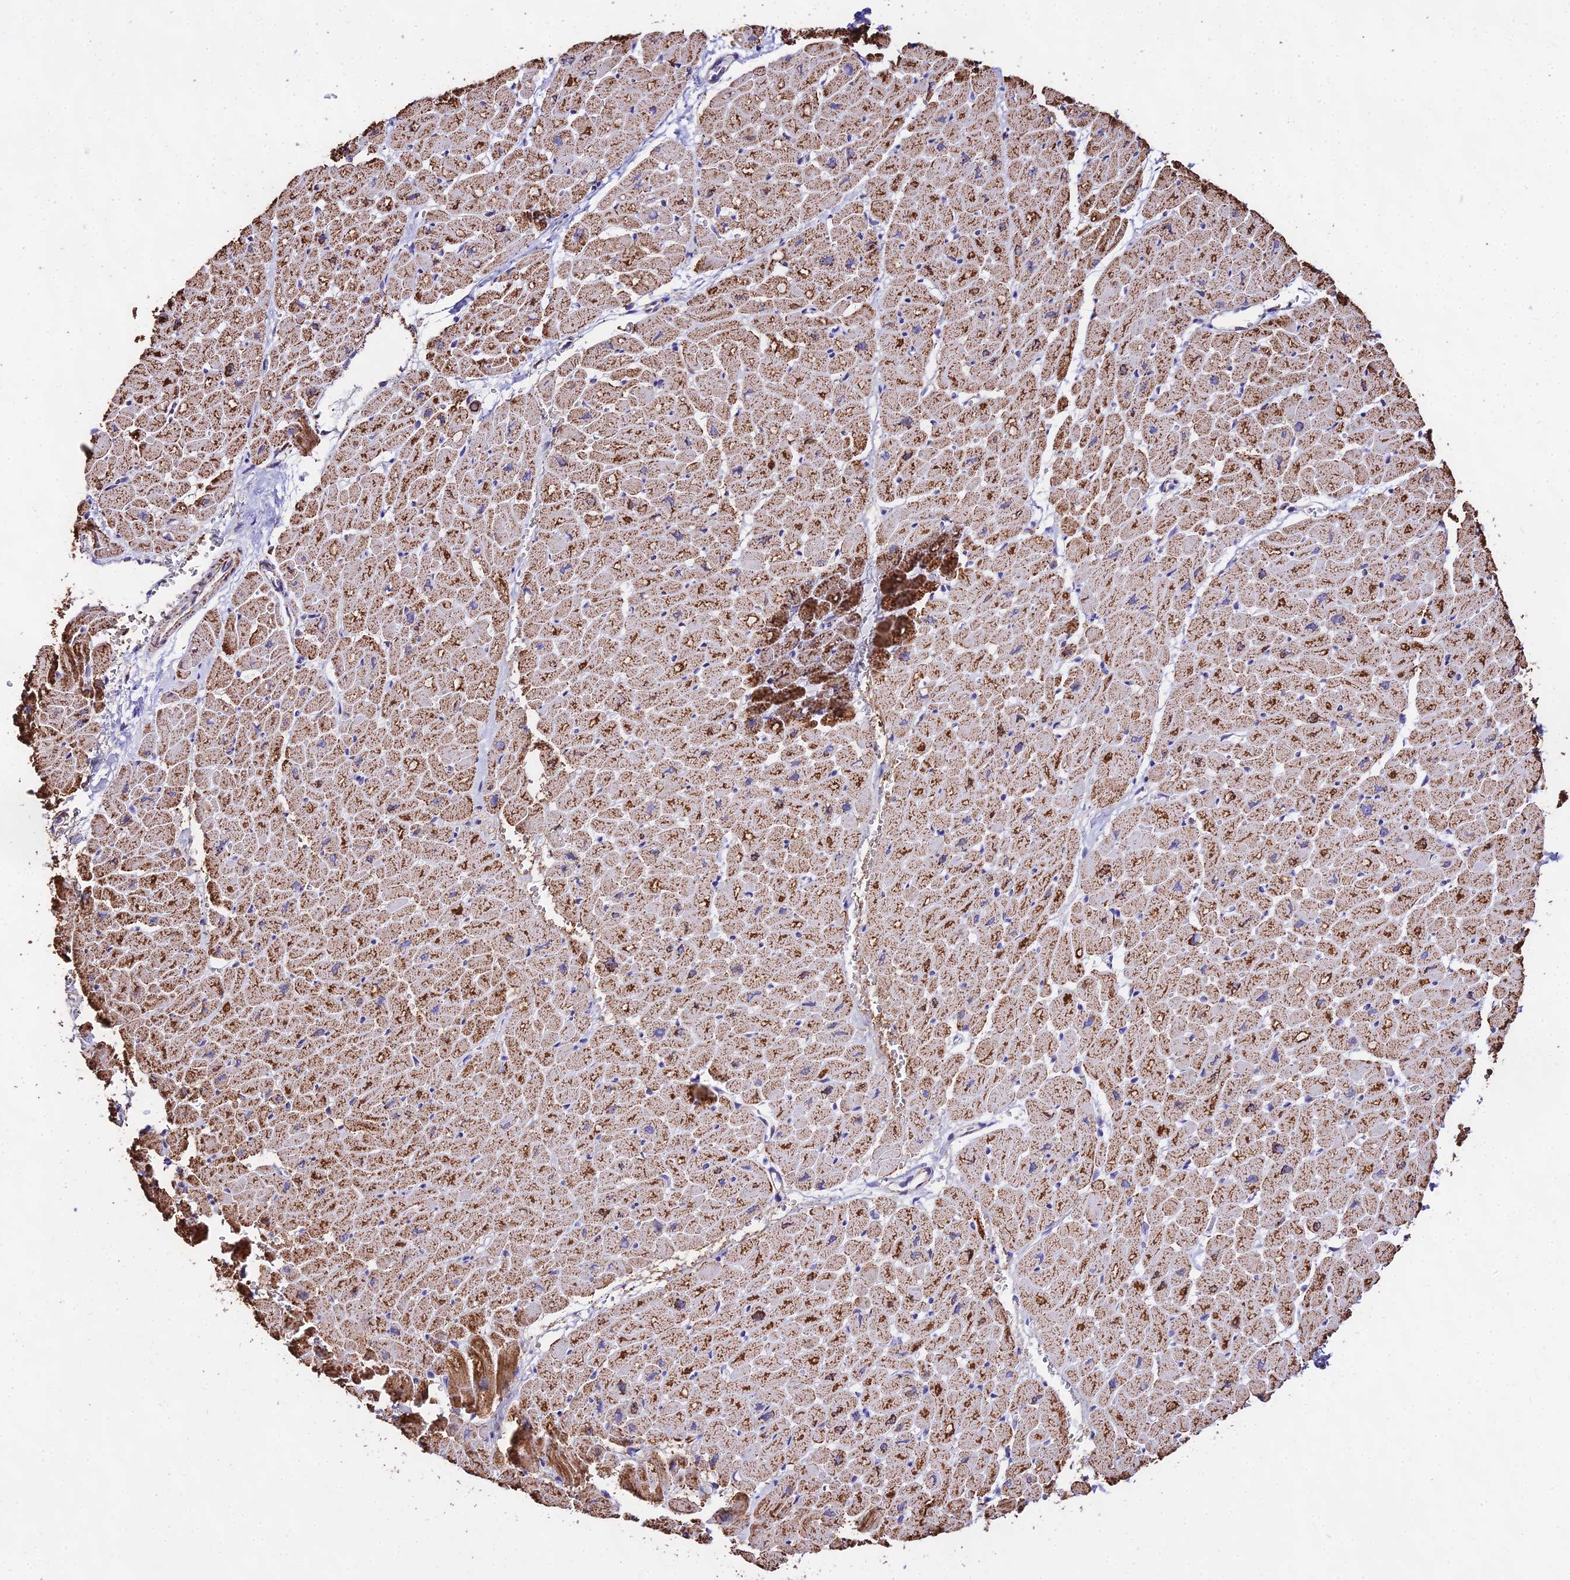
{"staining": {"intensity": "strong", "quantity": "25%-75%", "location": "cytoplasmic/membranous"}, "tissue": "heart muscle", "cell_type": "Cardiomyocytes", "image_type": "normal", "snomed": [{"axis": "morphology", "description": "Normal tissue, NOS"}, {"axis": "topography", "description": "Heart"}], "caption": "Human heart muscle stained with a protein marker demonstrates strong staining in cardiomyocytes.", "gene": "ATP5PD", "patient": {"sex": "male", "age": 45}}